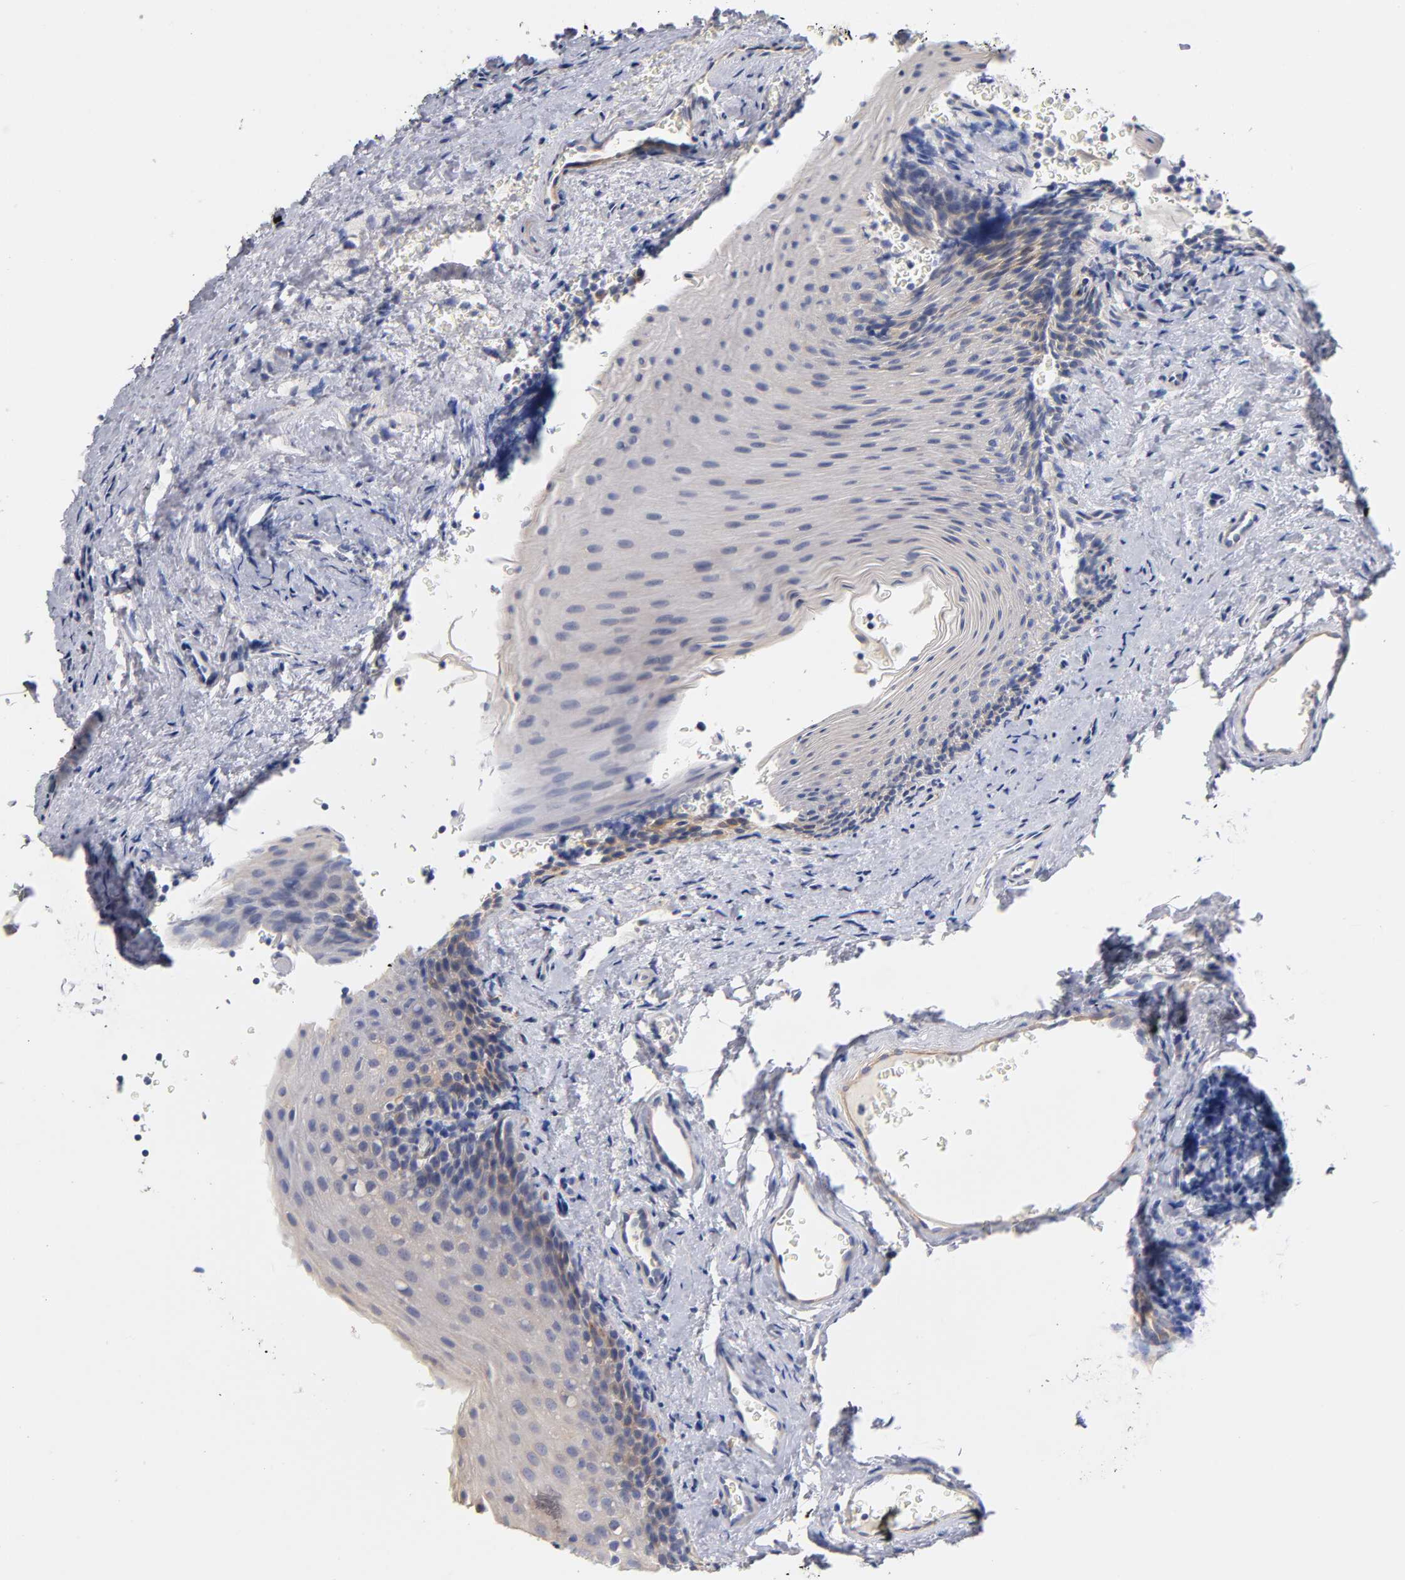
{"staining": {"intensity": "negative", "quantity": "none", "location": "none"}, "tissue": "oral mucosa", "cell_type": "Squamous epithelial cells", "image_type": "normal", "snomed": [{"axis": "morphology", "description": "Normal tissue, NOS"}, {"axis": "topography", "description": "Oral tissue"}], "caption": "Squamous epithelial cells show no significant protein positivity in normal oral mucosa. The staining was performed using DAB (3,3'-diaminobenzidine) to visualize the protein expression in brown, while the nuclei were stained in blue with hematoxylin (Magnification: 20x).", "gene": "LAMB1", "patient": {"sex": "male", "age": 20}}